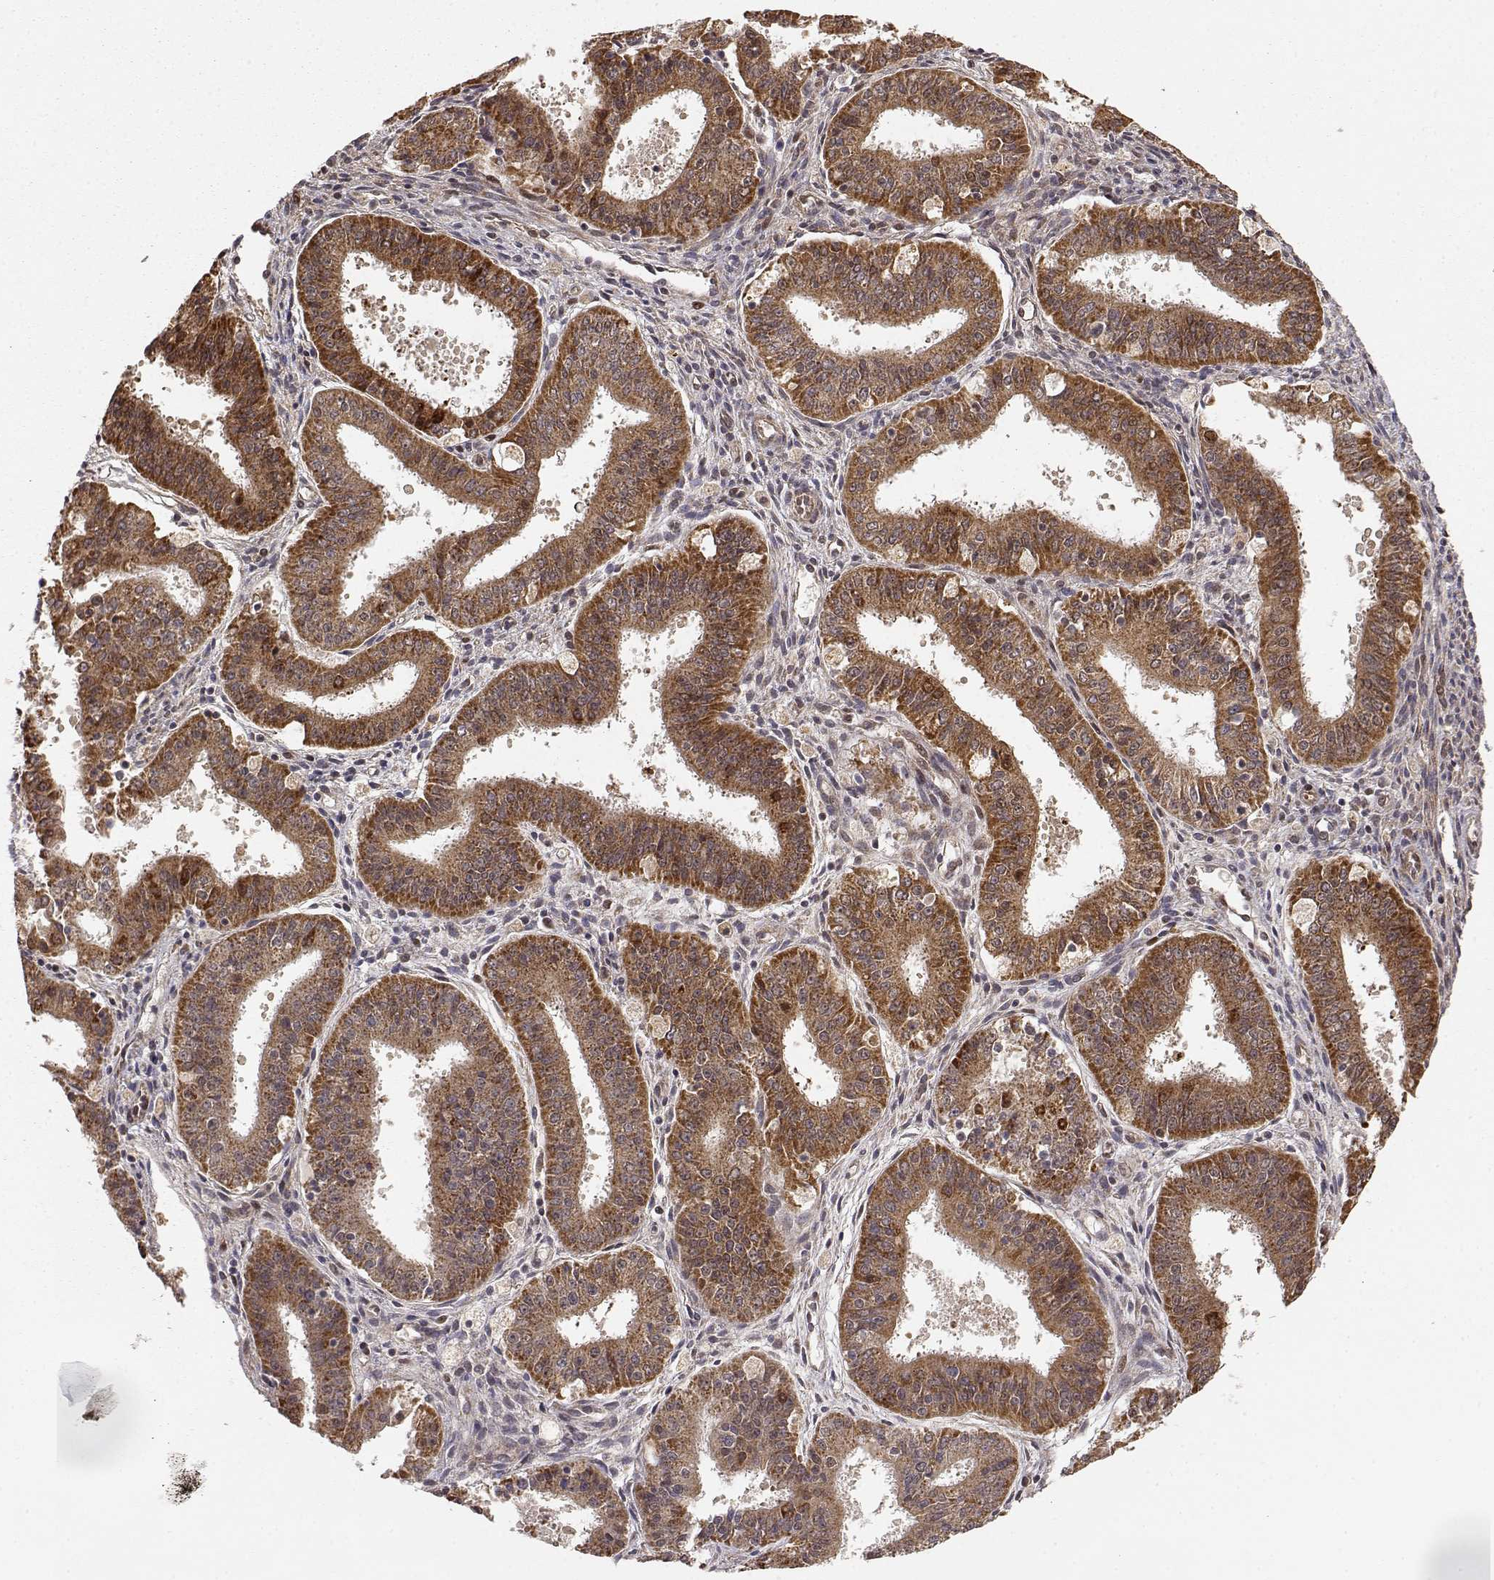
{"staining": {"intensity": "strong", "quantity": ">75%", "location": "cytoplasmic/membranous"}, "tissue": "ovarian cancer", "cell_type": "Tumor cells", "image_type": "cancer", "snomed": [{"axis": "morphology", "description": "Carcinoma, endometroid"}, {"axis": "topography", "description": "Ovary"}], "caption": "Endometroid carcinoma (ovarian) stained for a protein reveals strong cytoplasmic/membranous positivity in tumor cells.", "gene": "BRCA1", "patient": {"sex": "female", "age": 42}}